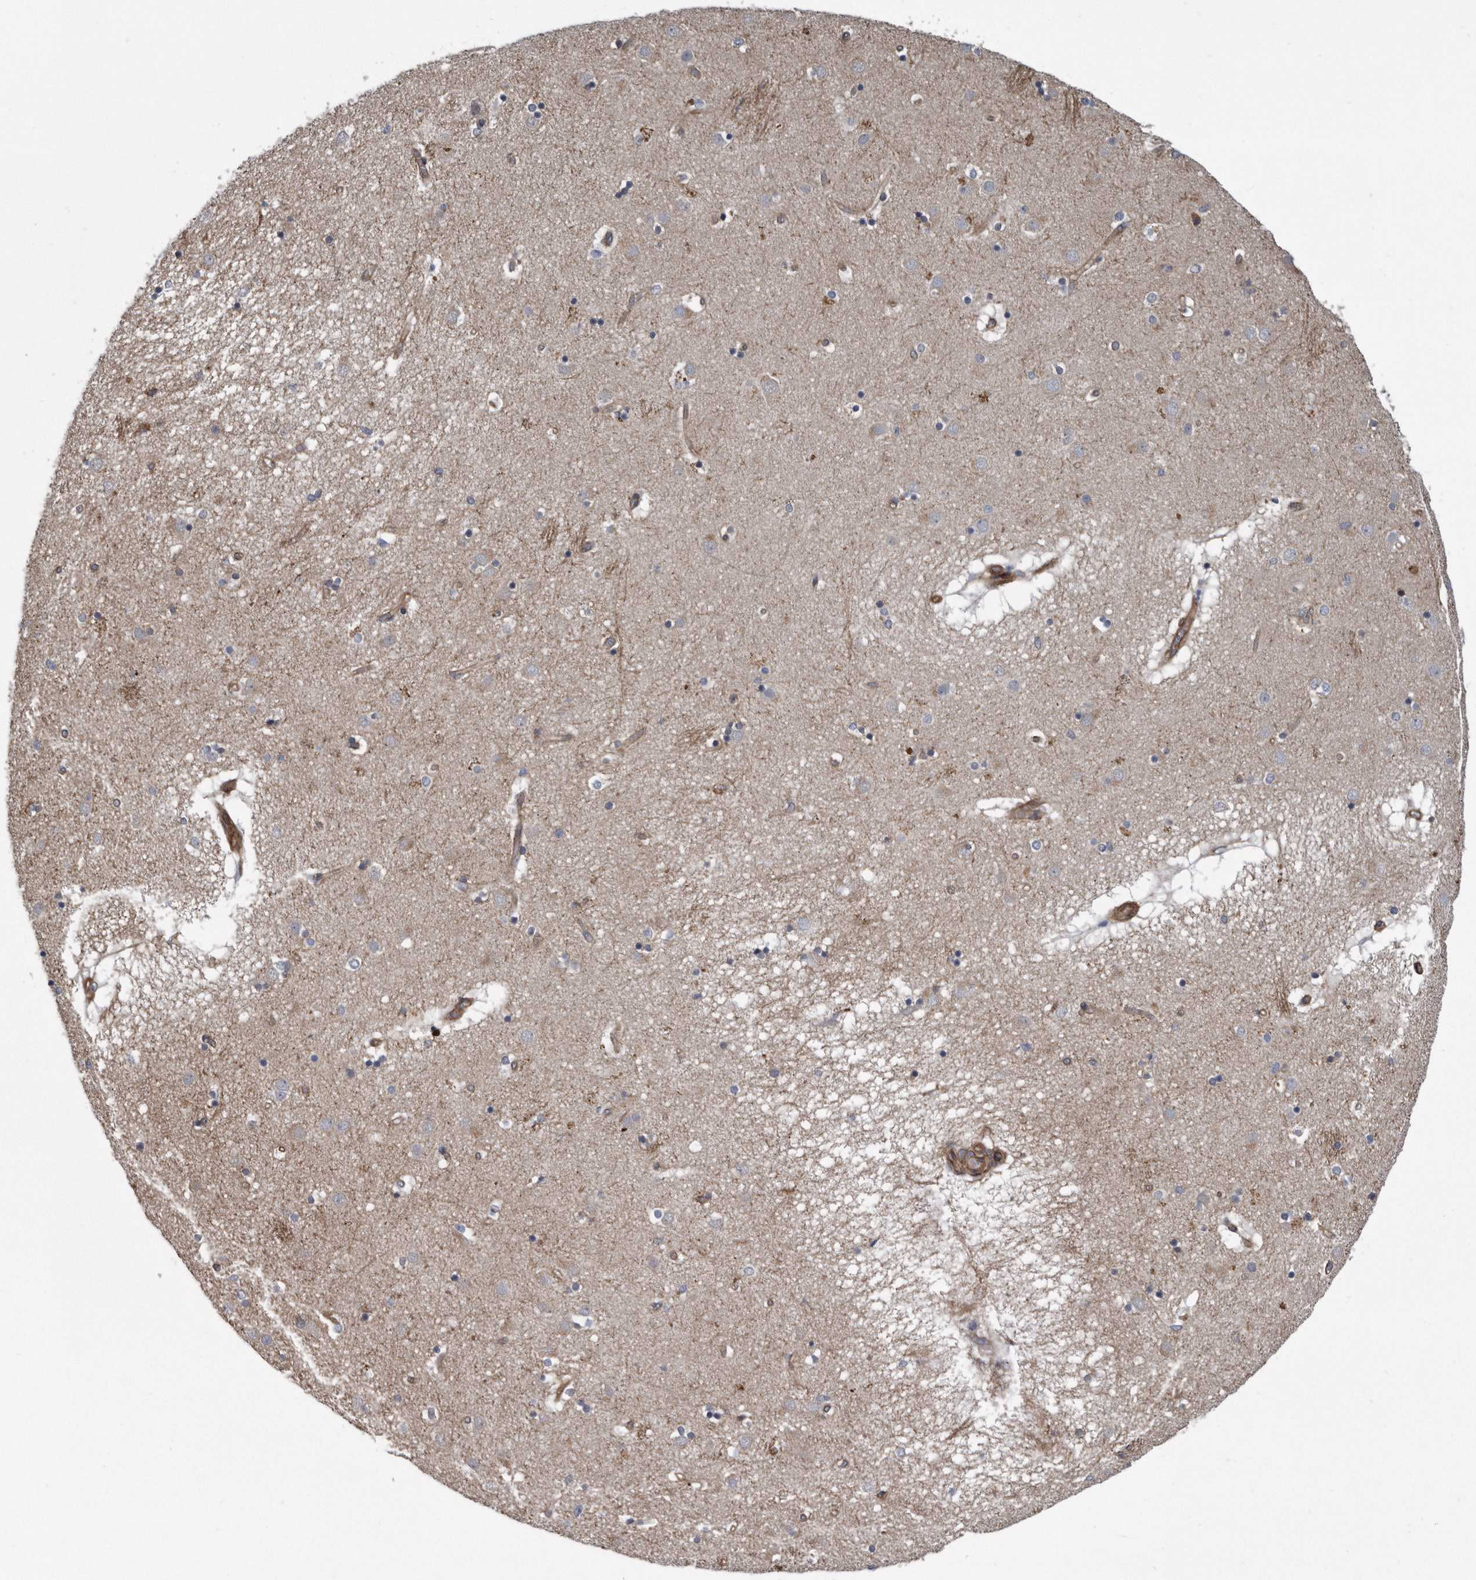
{"staining": {"intensity": "negative", "quantity": "none", "location": "none"}, "tissue": "caudate", "cell_type": "Glial cells", "image_type": "normal", "snomed": [{"axis": "morphology", "description": "Normal tissue, NOS"}, {"axis": "topography", "description": "Lateral ventricle wall"}], "caption": "The immunohistochemistry (IHC) image has no significant staining in glial cells of caudate. (DAB (3,3'-diaminobenzidine) immunohistochemistry, high magnification).", "gene": "ARMCX1", "patient": {"sex": "male", "age": 70}}